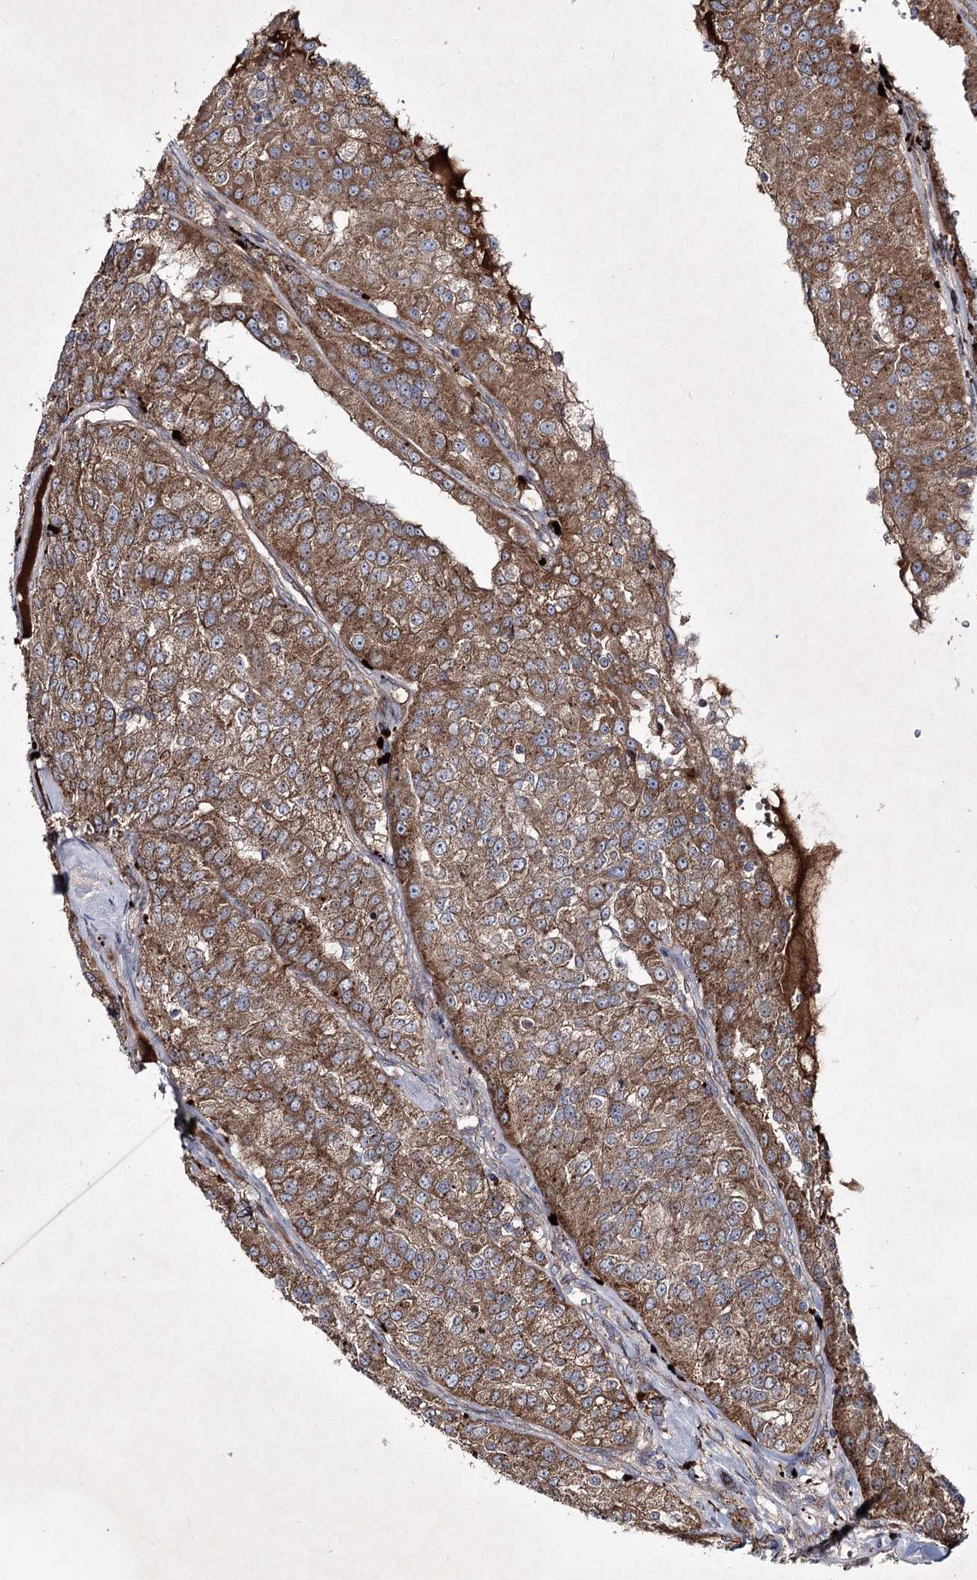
{"staining": {"intensity": "moderate", "quantity": ">75%", "location": "cytoplasmic/membranous"}, "tissue": "renal cancer", "cell_type": "Tumor cells", "image_type": "cancer", "snomed": [{"axis": "morphology", "description": "Adenocarcinoma, NOS"}, {"axis": "topography", "description": "Kidney"}], "caption": "The immunohistochemical stain highlights moderate cytoplasmic/membranous expression in tumor cells of renal cancer (adenocarcinoma) tissue. Ihc stains the protein in brown and the nuclei are stained blue.", "gene": "ALG9", "patient": {"sex": "female", "age": 63}}